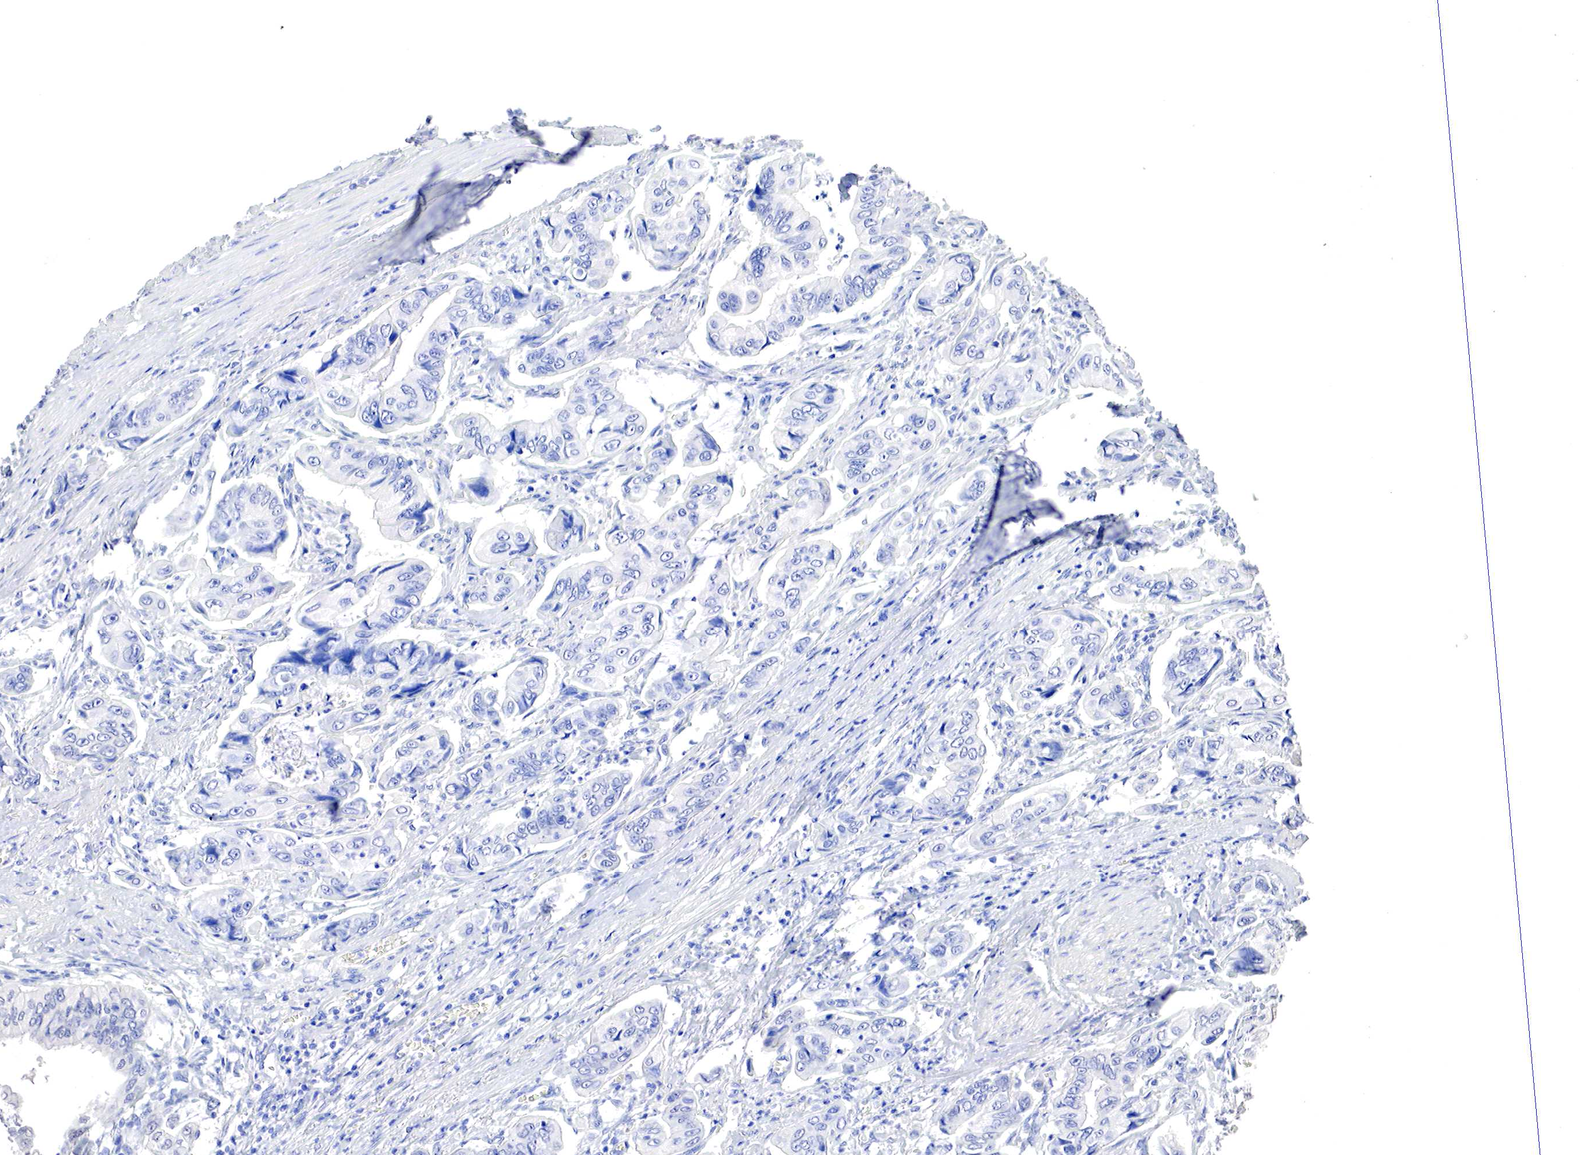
{"staining": {"intensity": "strong", "quantity": "<25%", "location": "cytoplasmic/membranous"}, "tissue": "stomach cancer", "cell_type": "Tumor cells", "image_type": "cancer", "snomed": [{"axis": "morphology", "description": "Adenocarcinoma, NOS"}, {"axis": "topography", "description": "Stomach, upper"}], "caption": "Strong cytoplasmic/membranous protein staining is appreciated in about <25% of tumor cells in stomach cancer. (Stains: DAB (3,3'-diaminobenzidine) in brown, nuclei in blue, Microscopy: brightfield microscopy at high magnification).", "gene": "OTC", "patient": {"sex": "male", "age": 80}}